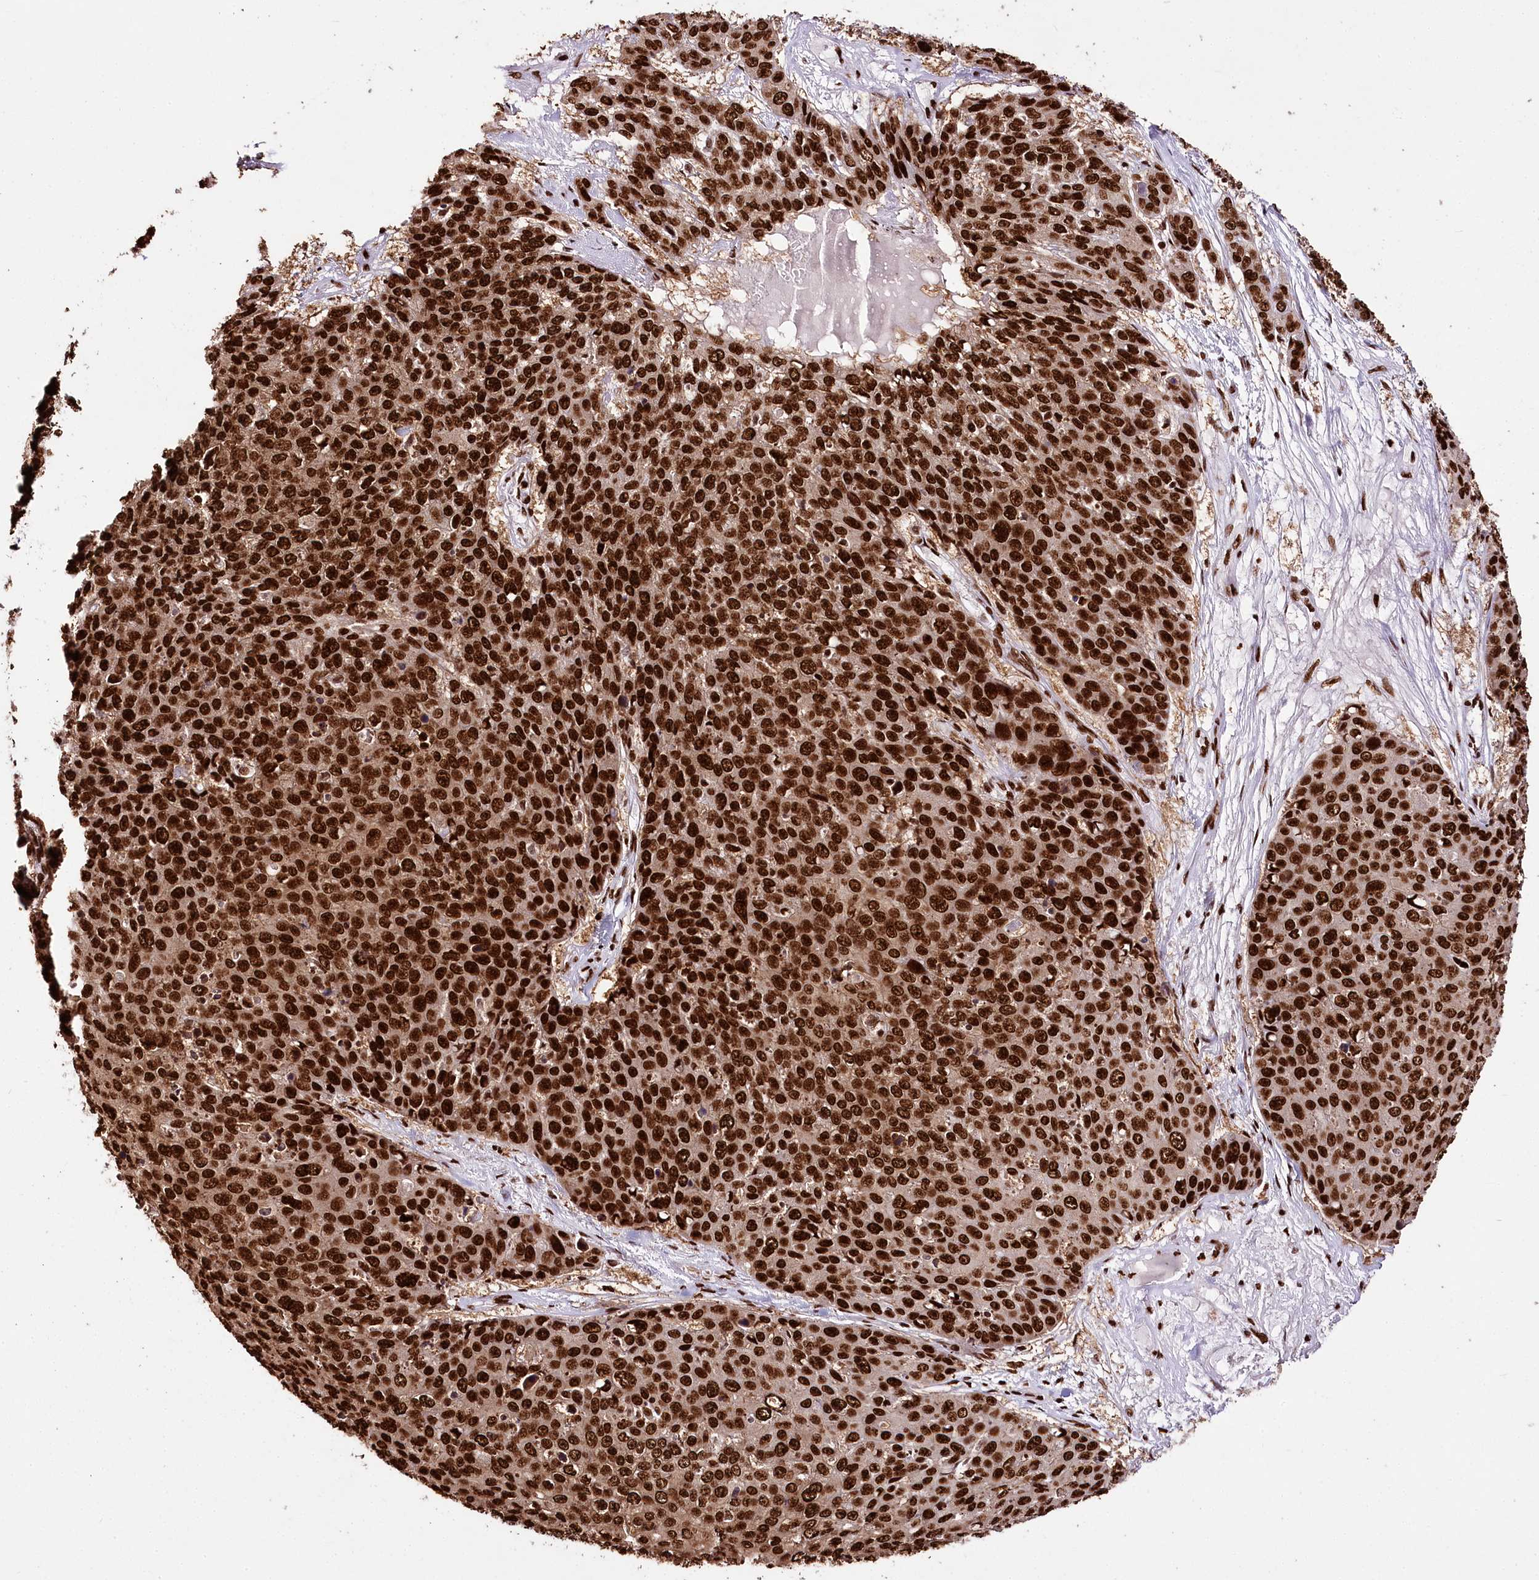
{"staining": {"intensity": "strong", "quantity": ">75%", "location": "nuclear"}, "tissue": "skin cancer", "cell_type": "Tumor cells", "image_type": "cancer", "snomed": [{"axis": "morphology", "description": "Squamous cell carcinoma, NOS"}, {"axis": "topography", "description": "Skin"}], "caption": "Immunohistochemistry histopathology image of skin cancer (squamous cell carcinoma) stained for a protein (brown), which shows high levels of strong nuclear expression in about >75% of tumor cells.", "gene": "SMARCE1", "patient": {"sex": "male", "age": 71}}